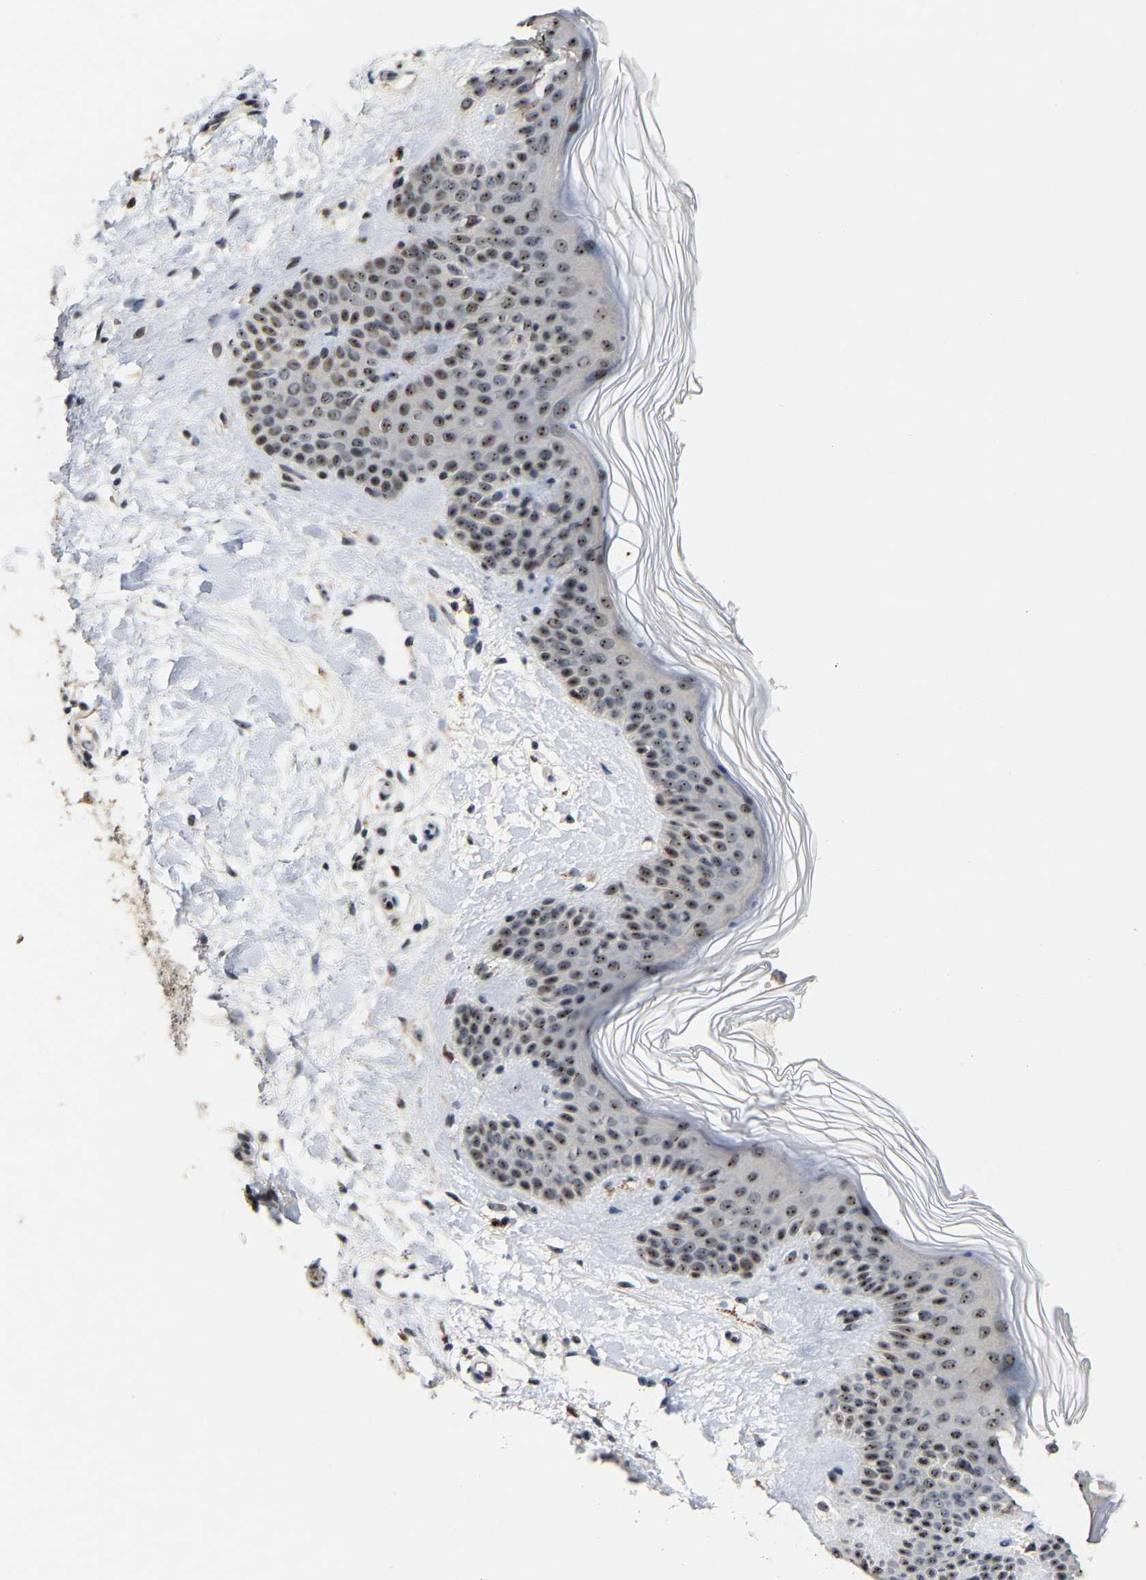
{"staining": {"intensity": "moderate", "quantity": "25%-75%", "location": "nuclear"}, "tissue": "skin", "cell_type": "Fibroblasts", "image_type": "normal", "snomed": [{"axis": "morphology", "description": "Normal tissue, NOS"}, {"axis": "morphology", "description": "Malignant melanoma, Metastatic site"}, {"axis": "topography", "description": "Skin"}], "caption": "Immunohistochemistry of unremarkable skin displays medium levels of moderate nuclear positivity in approximately 25%-75% of fibroblasts. (Brightfield microscopy of DAB IHC at high magnification).", "gene": "NOP58", "patient": {"sex": "male", "age": 41}}